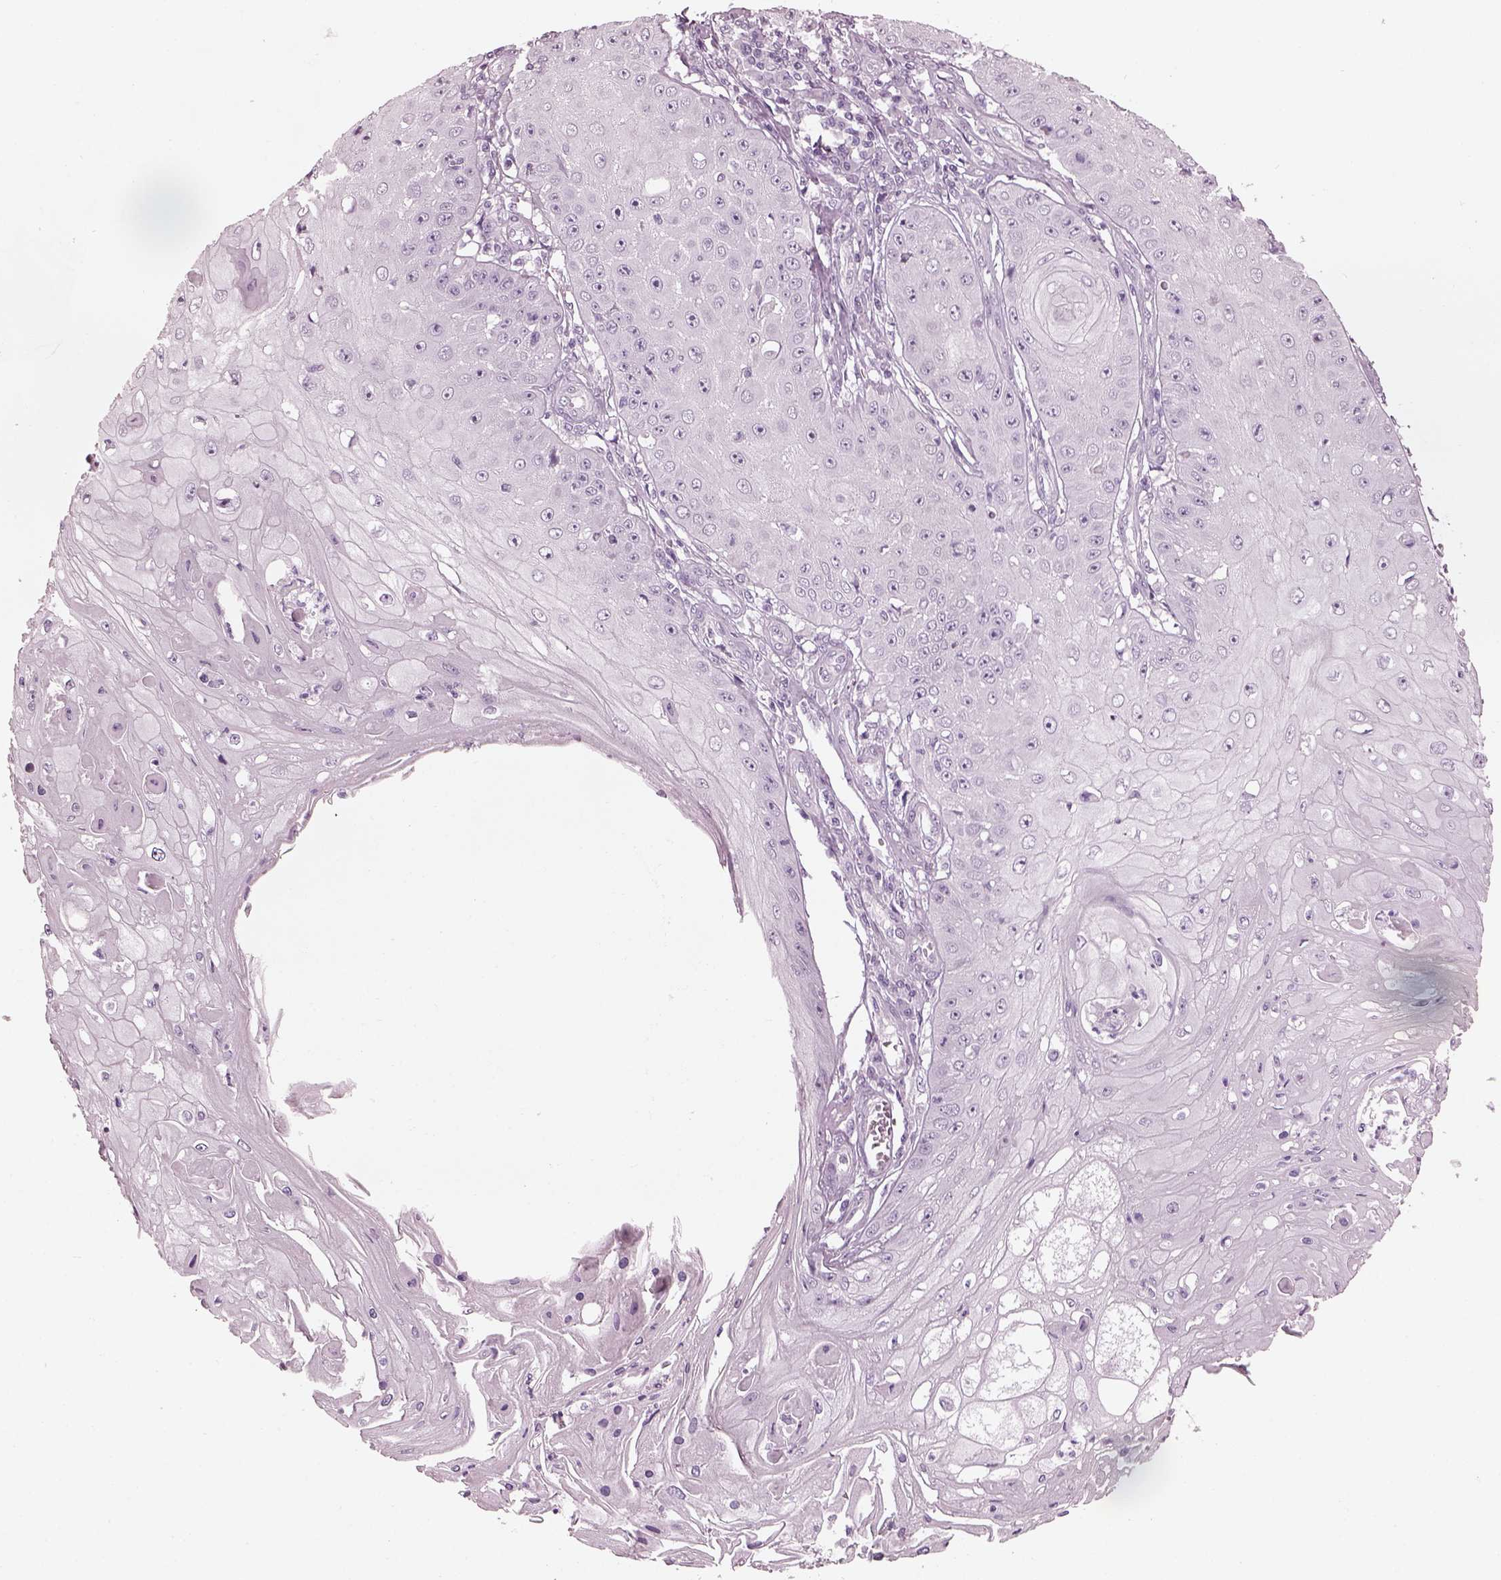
{"staining": {"intensity": "negative", "quantity": "none", "location": "none"}, "tissue": "skin cancer", "cell_type": "Tumor cells", "image_type": "cancer", "snomed": [{"axis": "morphology", "description": "Squamous cell carcinoma, NOS"}, {"axis": "topography", "description": "Skin"}], "caption": "The histopathology image demonstrates no staining of tumor cells in skin cancer (squamous cell carcinoma).", "gene": "PDC", "patient": {"sex": "male", "age": 70}}